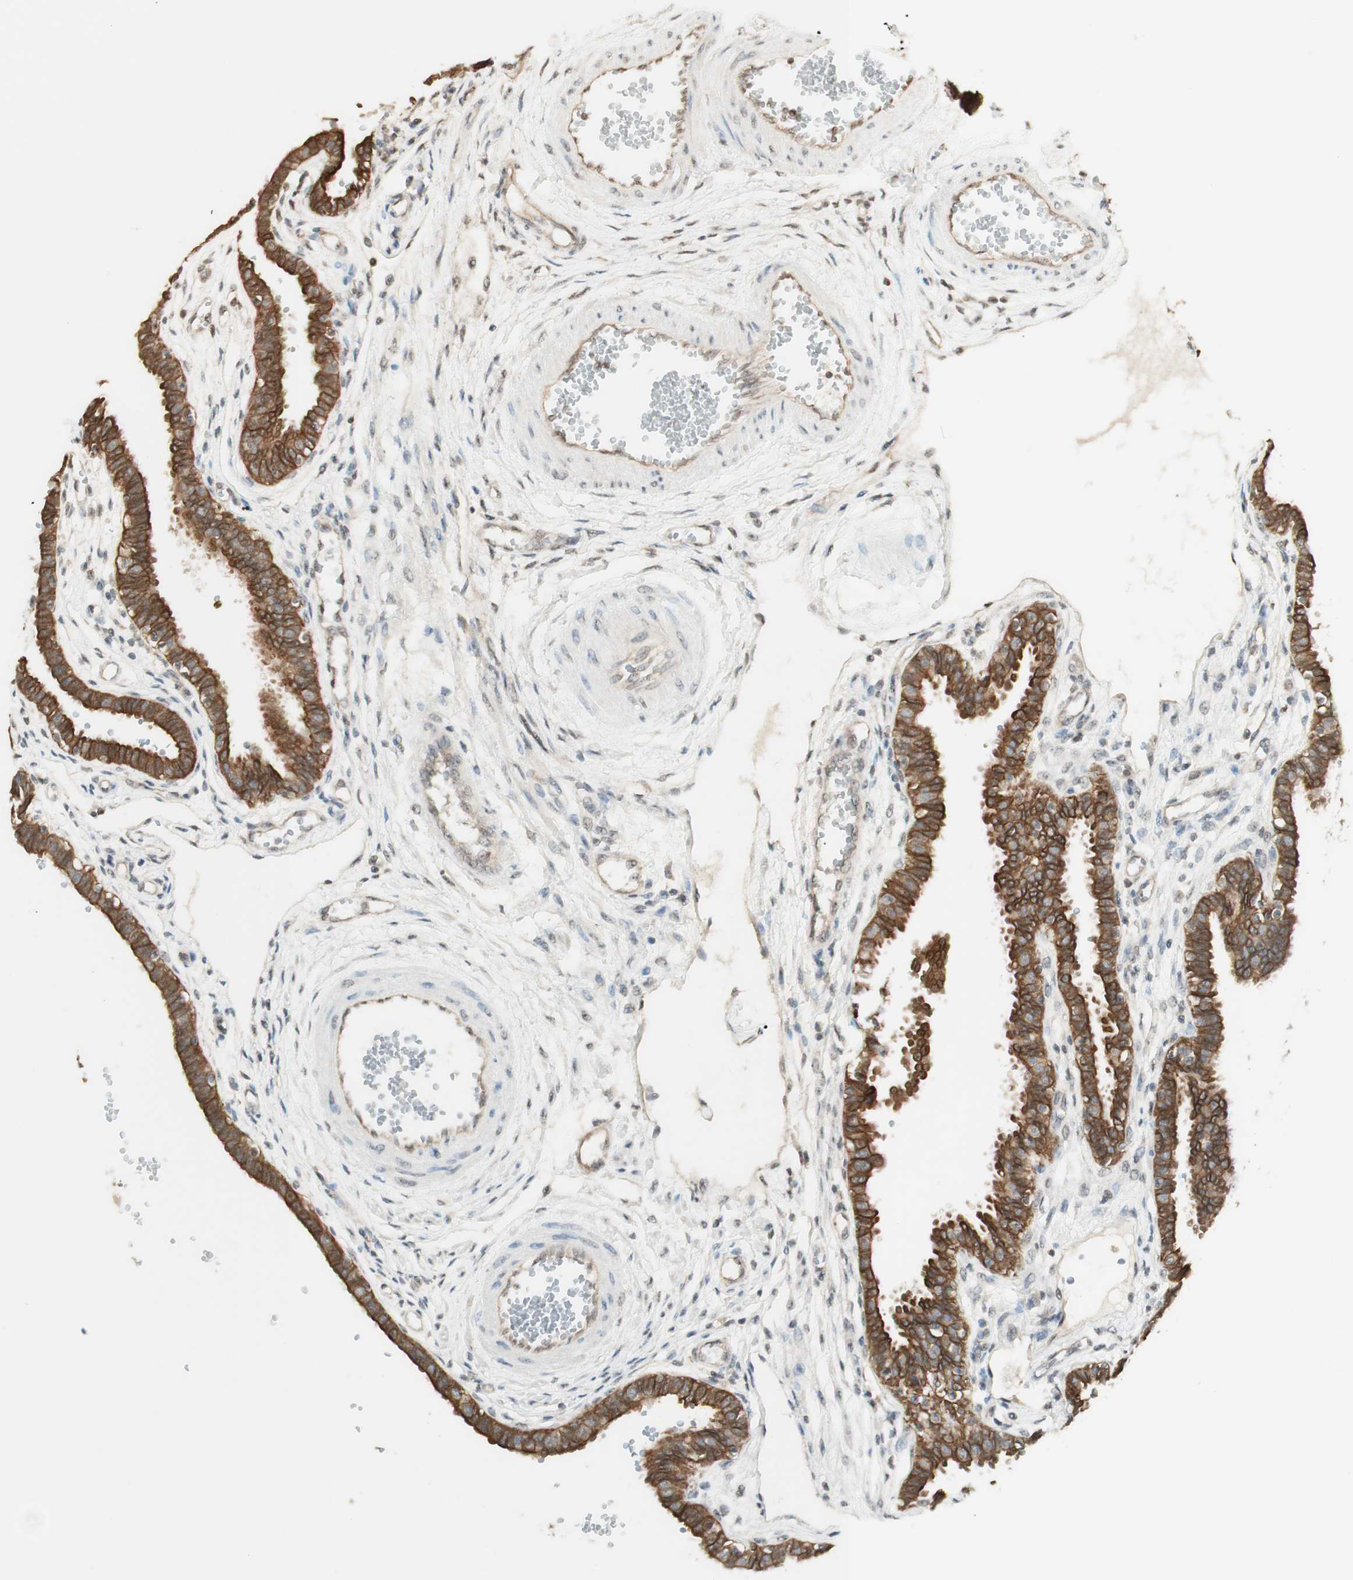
{"staining": {"intensity": "moderate", "quantity": ">75%", "location": "cytoplasmic/membranous"}, "tissue": "fallopian tube", "cell_type": "Glandular cells", "image_type": "normal", "snomed": [{"axis": "morphology", "description": "Normal tissue, NOS"}, {"axis": "topography", "description": "Fallopian tube"}], "caption": "Human fallopian tube stained with a brown dye exhibits moderate cytoplasmic/membranous positive staining in approximately >75% of glandular cells.", "gene": "SPINT2", "patient": {"sex": "female", "age": 32}}